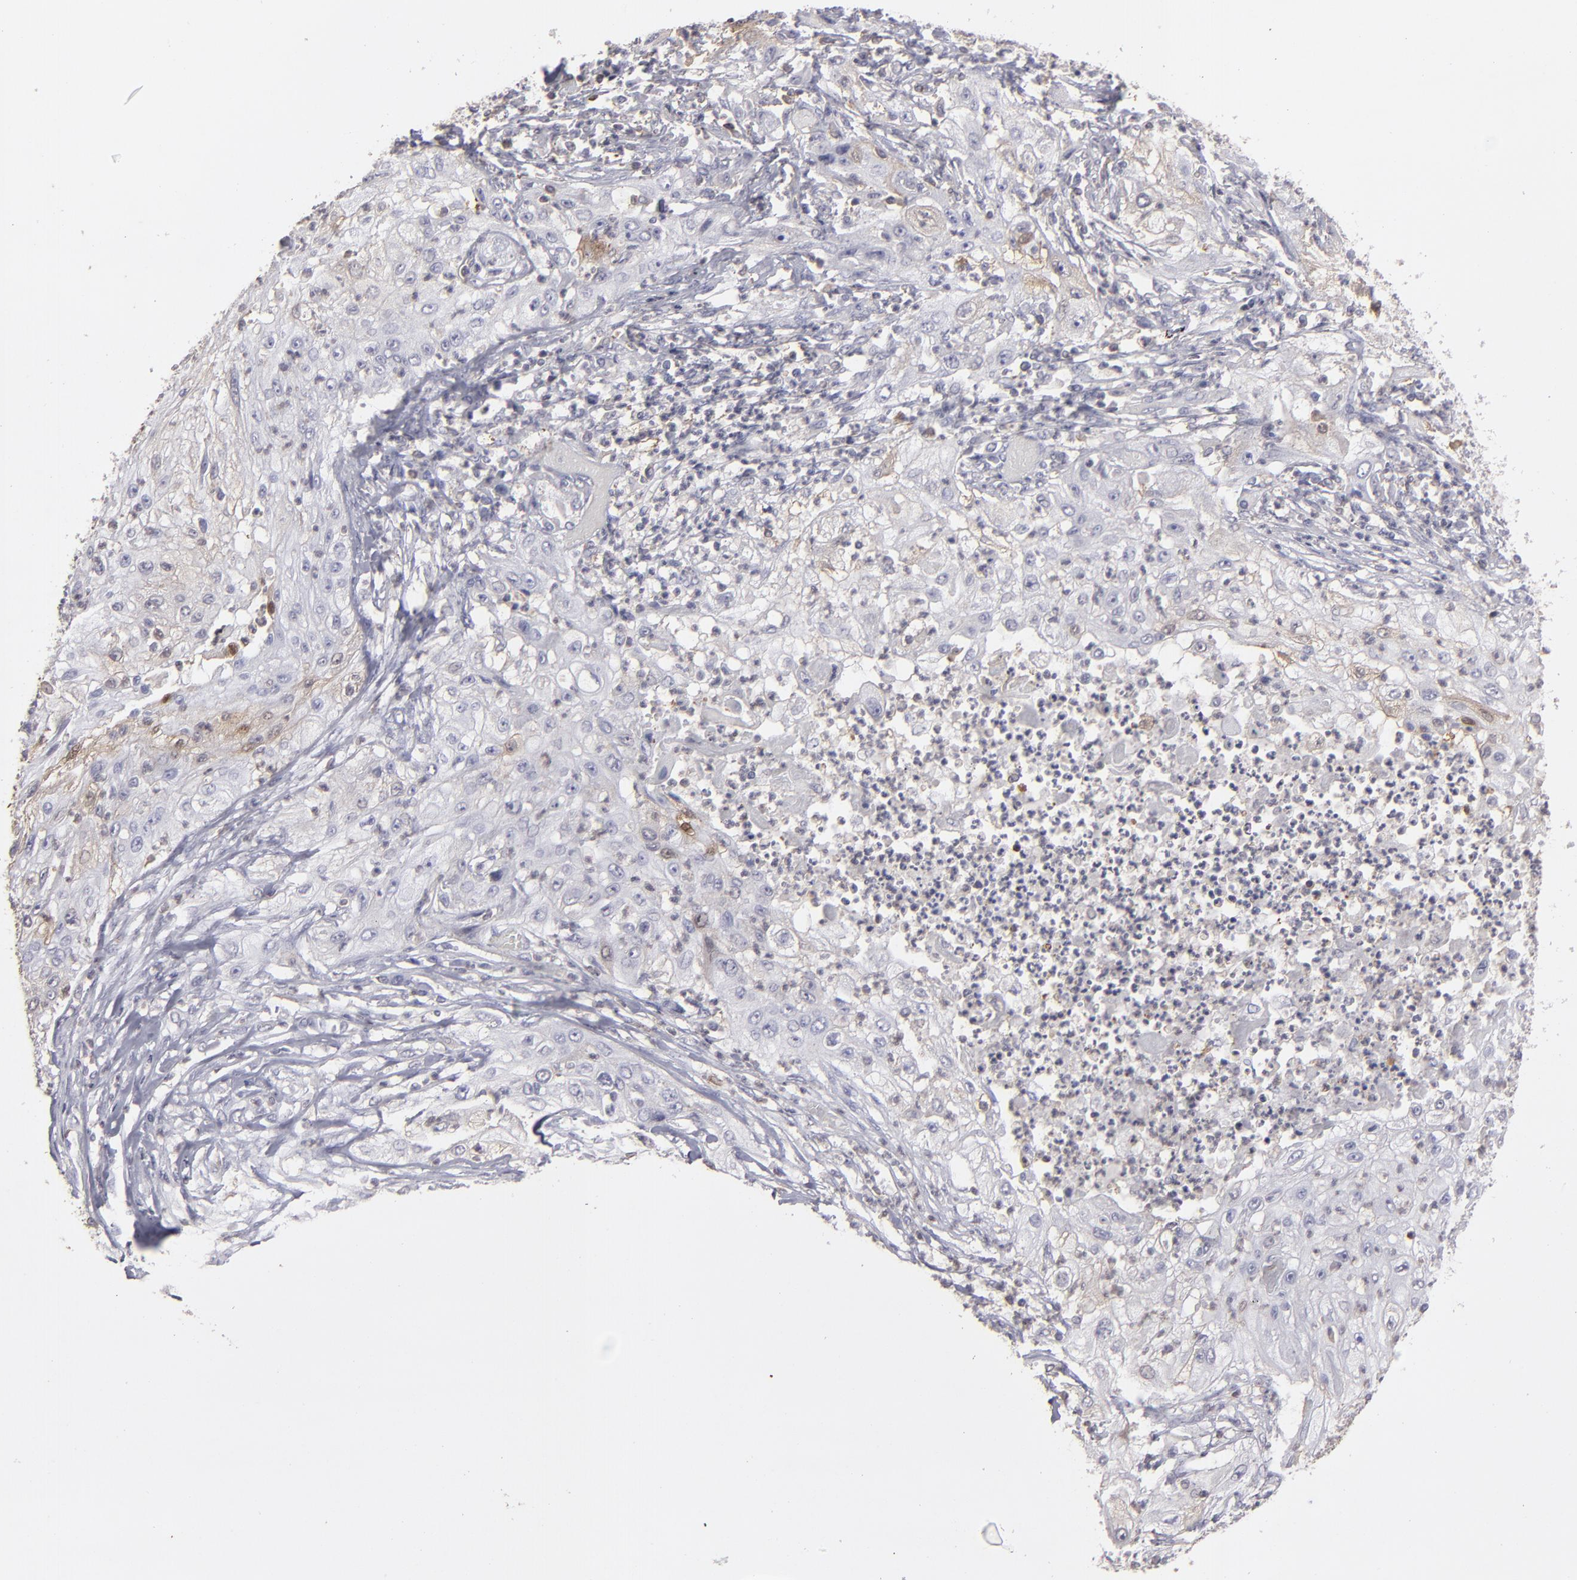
{"staining": {"intensity": "moderate", "quantity": "25%-75%", "location": "cytoplasmic/membranous"}, "tissue": "lung cancer", "cell_type": "Tumor cells", "image_type": "cancer", "snomed": [{"axis": "morphology", "description": "Inflammation, NOS"}, {"axis": "morphology", "description": "Squamous cell carcinoma, NOS"}, {"axis": "topography", "description": "Lymph node"}, {"axis": "topography", "description": "Soft tissue"}, {"axis": "topography", "description": "Lung"}], "caption": "Immunohistochemical staining of human squamous cell carcinoma (lung) shows medium levels of moderate cytoplasmic/membranous protein positivity in about 25%-75% of tumor cells. Nuclei are stained in blue.", "gene": "SEMA3G", "patient": {"sex": "male", "age": 66}}